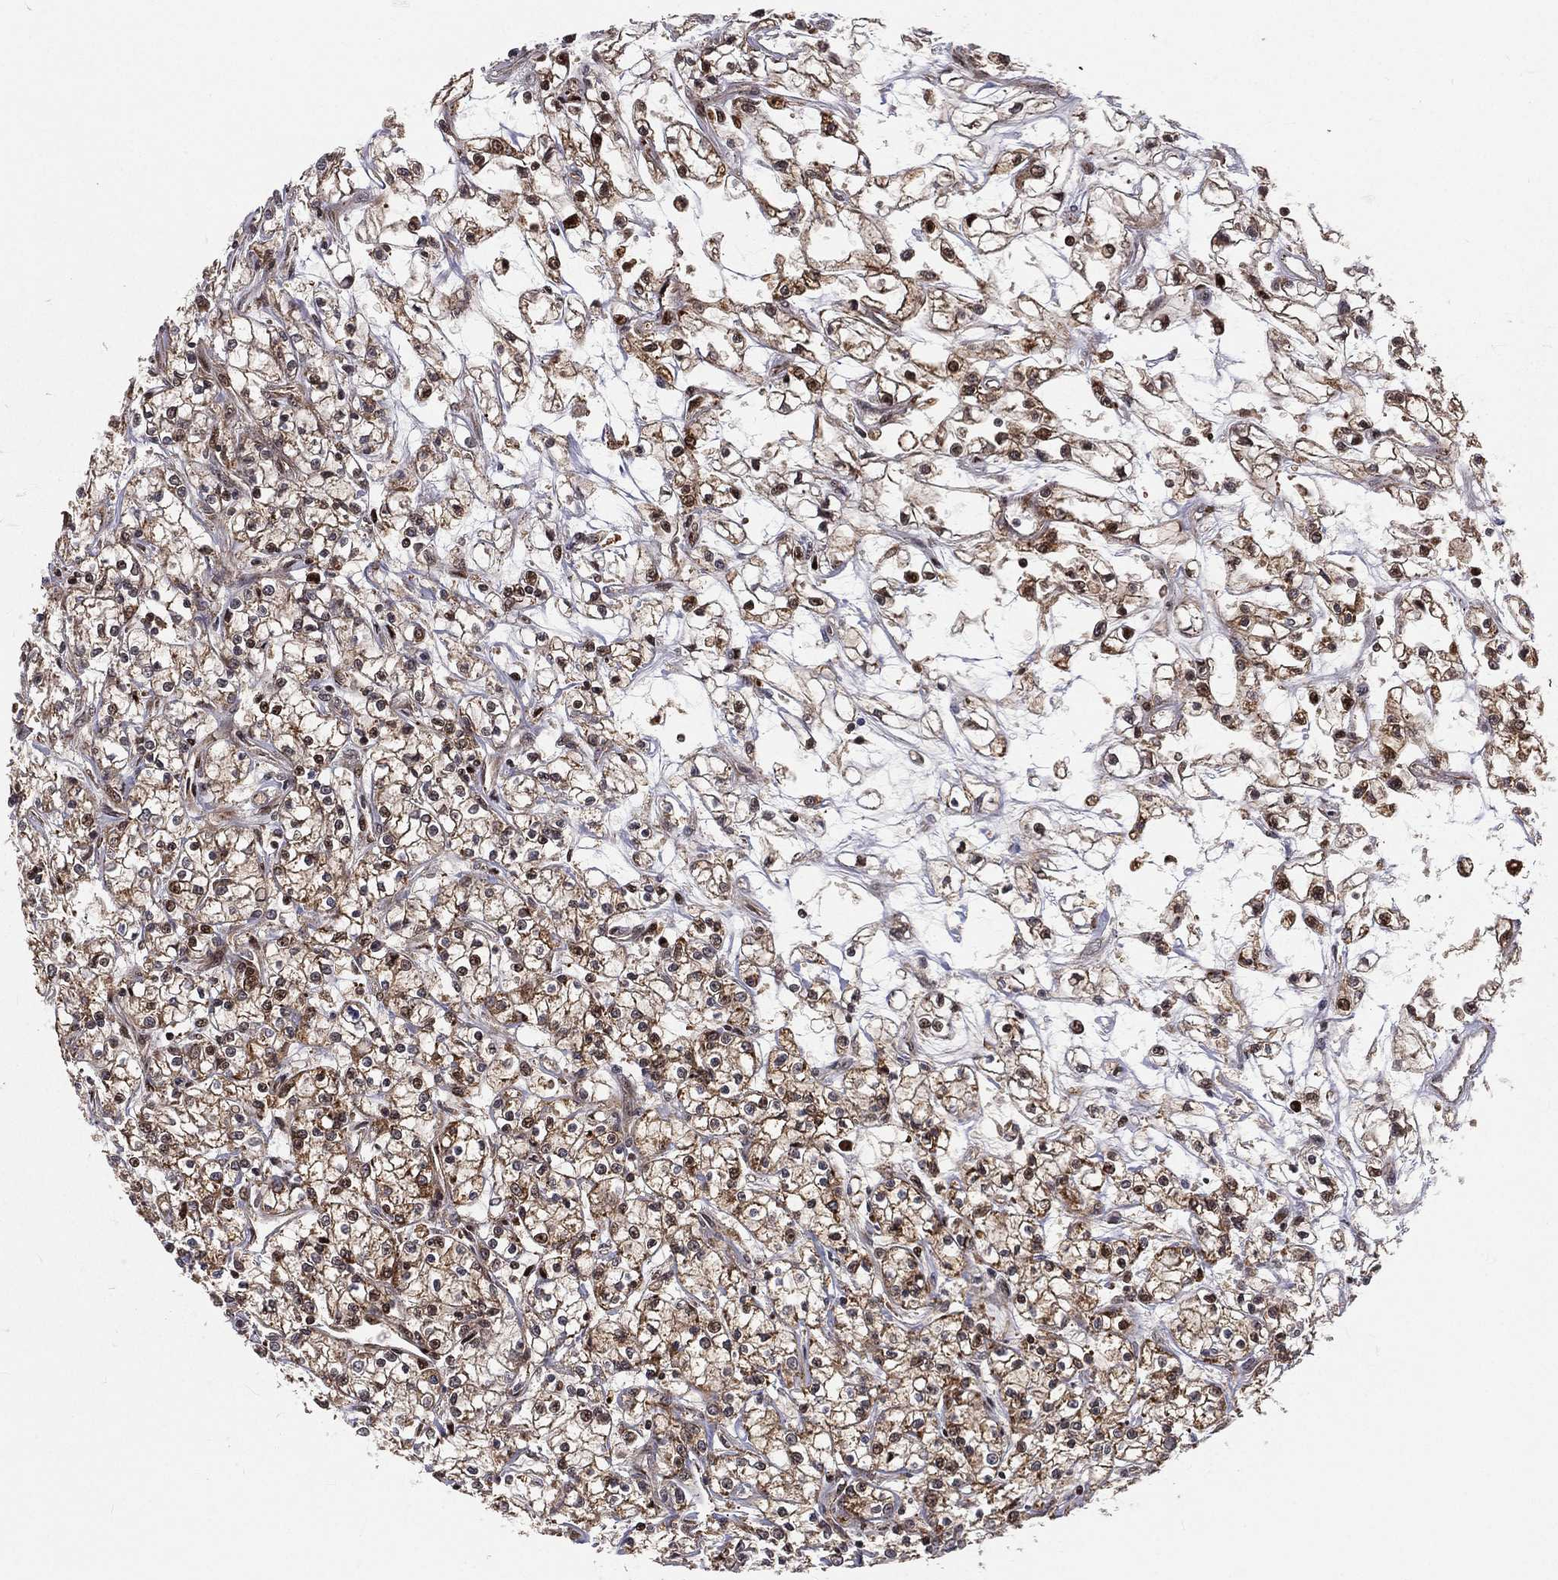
{"staining": {"intensity": "moderate", "quantity": ">75%", "location": "cytoplasmic/membranous"}, "tissue": "renal cancer", "cell_type": "Tumor cells", "image_type": "cancer", "snomed": [{"axis": "morphology", "description": "Adenocarcinoma, NOS"}, {"axis": "topography", "description": "Kidney"}], "caption": "Protein analysis of renal cancer tissue exhibits moderate cytoplasmic/membranous positivity in approximately >75% of tumor cells.", "gene": "MDM2", "patient": {"sex": "female", "age": 59}}